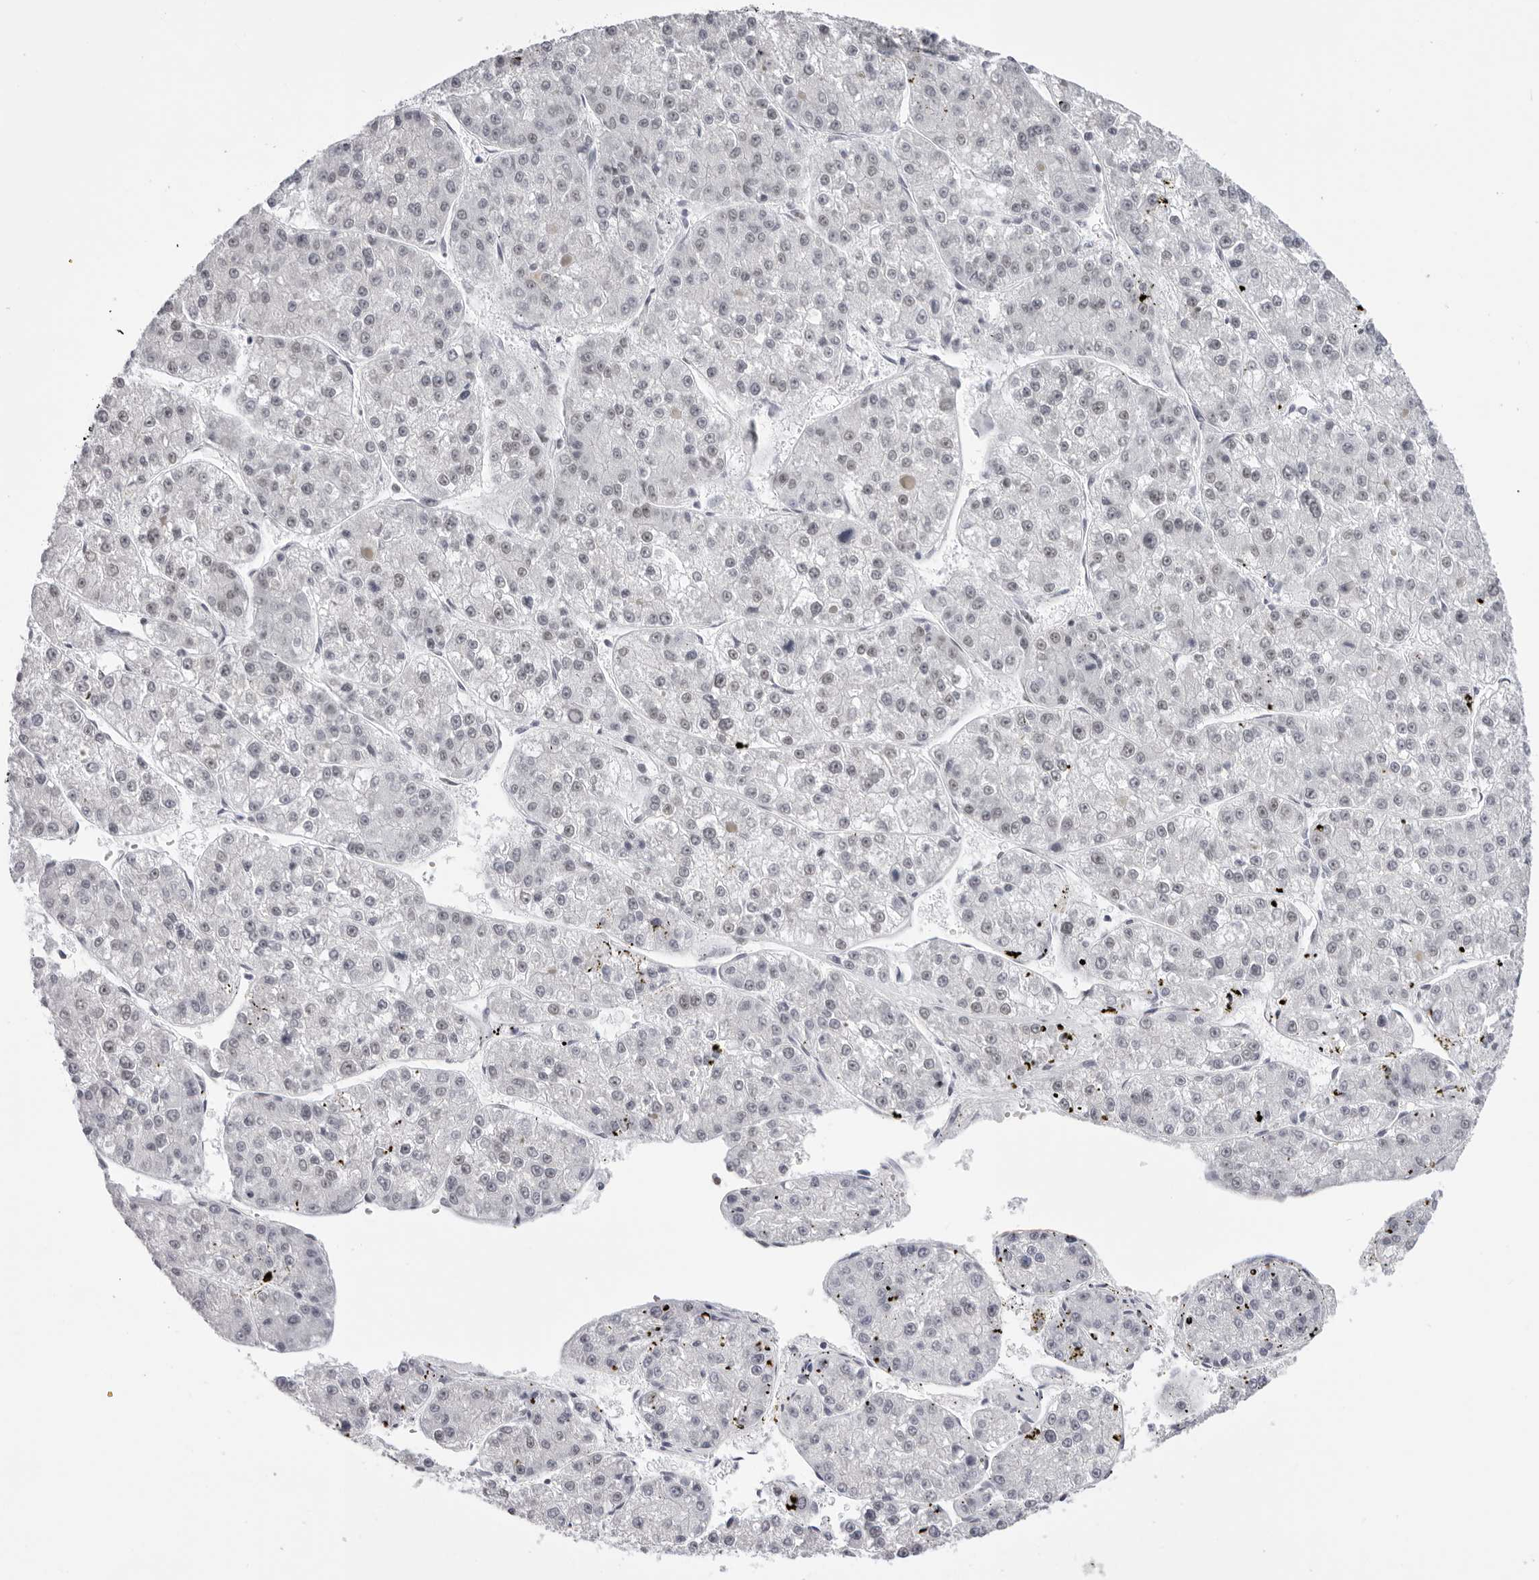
{"staining": {"intensity": "weak", "quantity": "25%-75%", "location": "nuclear"}, "tissue": "liver cancer", "cell_type": "Tumor cells", "image_type": "cancer", "snomed": [{"axis": "morphology", "description": "Carcinoma, Hepatocellular, NOS"}, {"axis": "topography", "description": "Liver"}], "caption": "Protein expression by IHC demonstrates weak nuclear expression in about 25%-75% of tumor cells in liver cancer (hepatocellular carcinoma).", "gene": "IRF2BP2", "patient": {"sex": "female", "age": 73}}